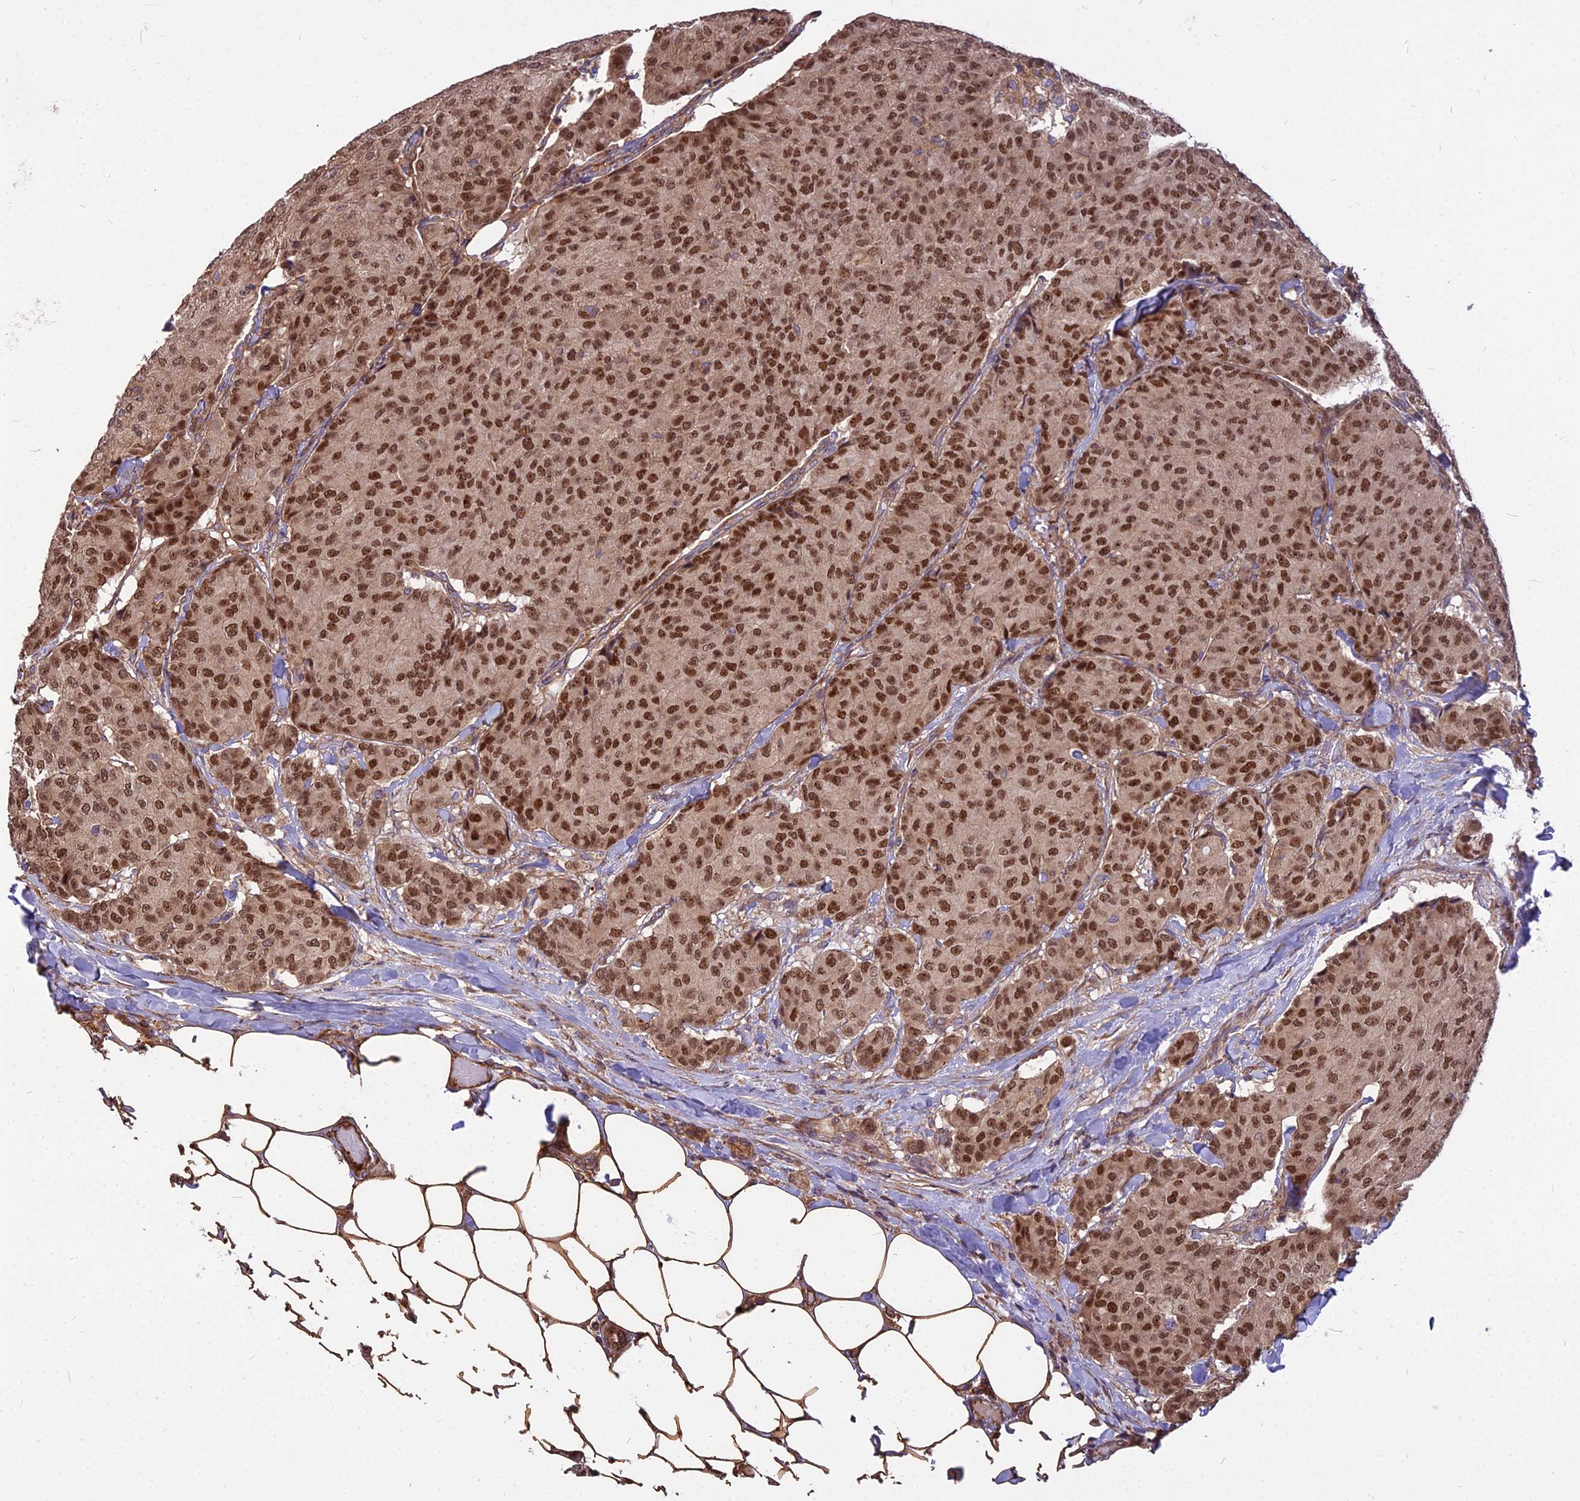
{"staining": {"intensity": "strong", "quantity": ">75%", "location": "nuclear"}, "tissue": "breast cancer", "cell_type": "Tumor cells", "image_type": "cancer", "snomed": [{"axis": "morphology", "description": "Duct carcinoma"}, {"axis": "topography", "description": "Breast"}], "caption": "Immunohistochemical staining of human breast cancer shows strong nuclear protein expression in about >75% of tumor cells. (Brightfield microscopy of DAB IHC at high magnification).", "gene": "TCEA3", "patient": {"sex": "female", "age": 75}}